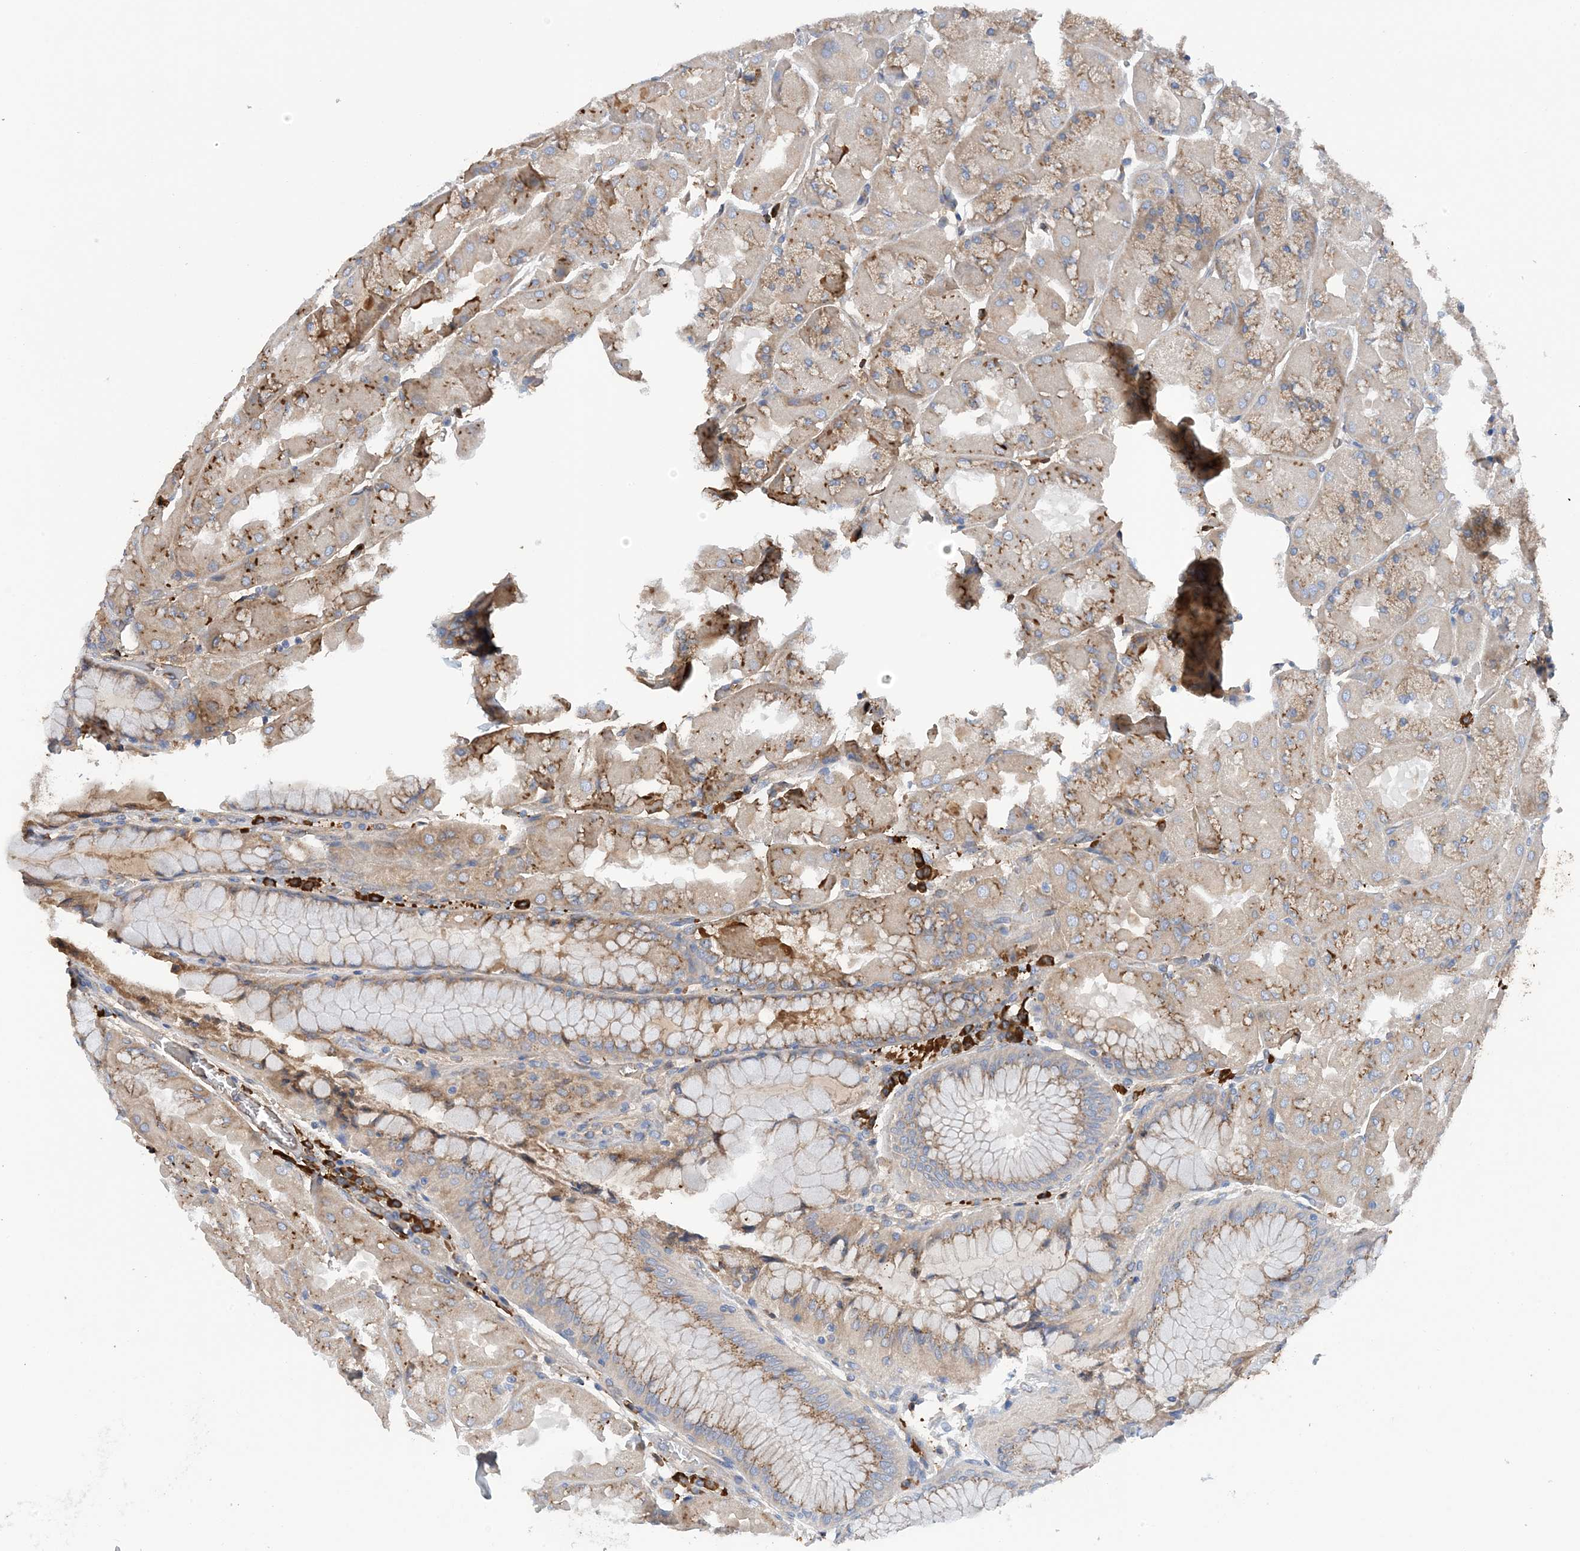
{"staining": {"intensity": "moderate", "quantity": "25%-75%", "location": "cytoplasmic/membranous"}, "tissue": "stomach", "cell_type": "Glandular cells", "image_type": "normal", "snomed": [{"axis": "morphology", "description": "Normal tissue, NOS"}, {"axis": "topography", "description": "Stomach"}], "caption": "Immunohistochemistry of benign human stomach demonstrates medium levels of moderate cytoplasmic/membranous positivity in about 25%-75% of glandular cells. Nuclei are stained in blue.", "gene": "SLC5A11", "patient": {"sex": "female", "age": 61}}